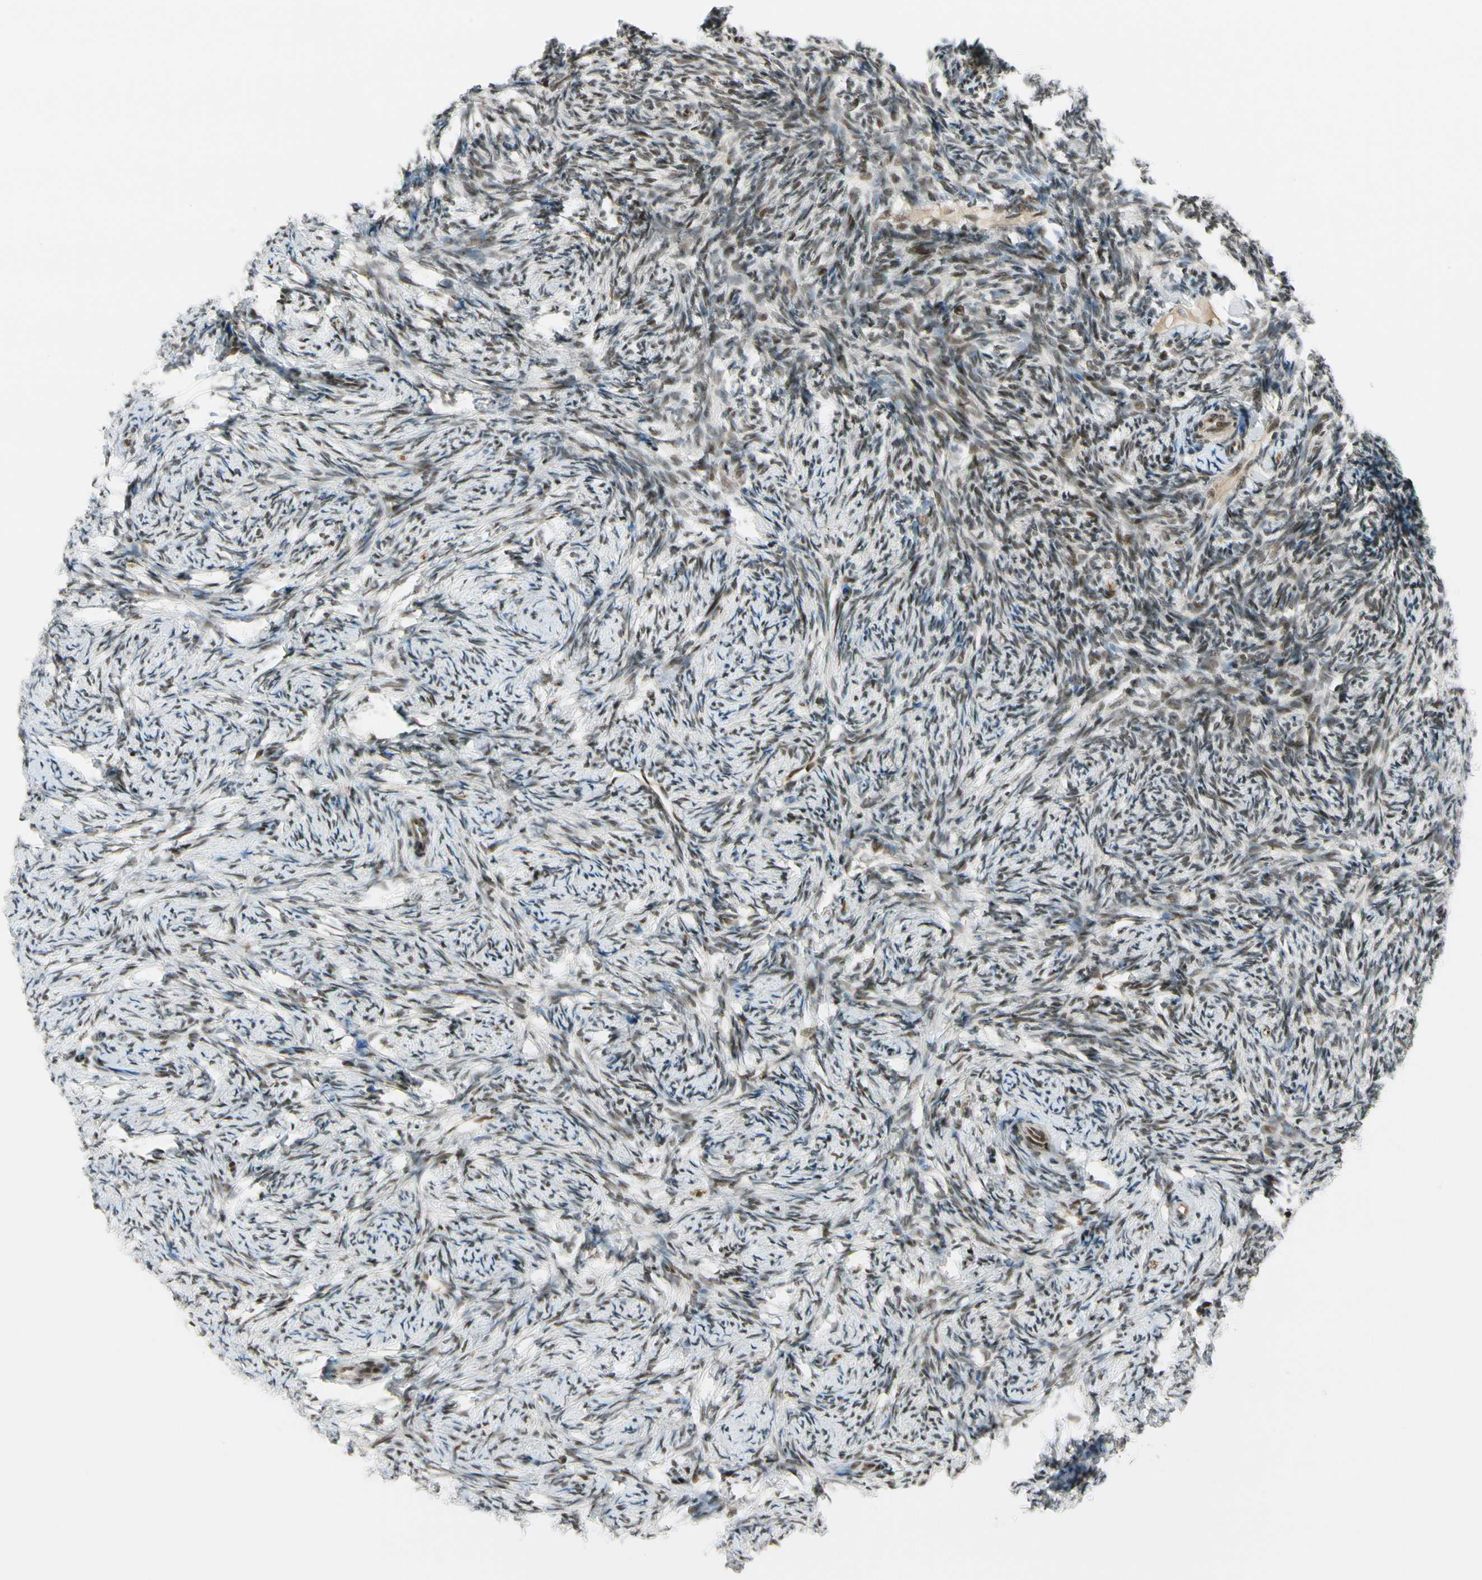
{"staining": {"intensity": "moderate", "quantity": ">75%", "location": "nuclear"}, "tissue": "ovary", "cell_type": "Ovarian stroma cells", "image_type": "normal", "snomed": [{"axis": "morphology", "description": "Normal tissue, NOS"}, {"axis": "topography", "description": "Ovary"}], "caption": "Ovary stained with immunohistochemistry demonstrates moderate nuclear positivity in about >75% of ovarian stroma cells.", "gene": "DAXX", "patient": {"sex": "female", "age": 60}}